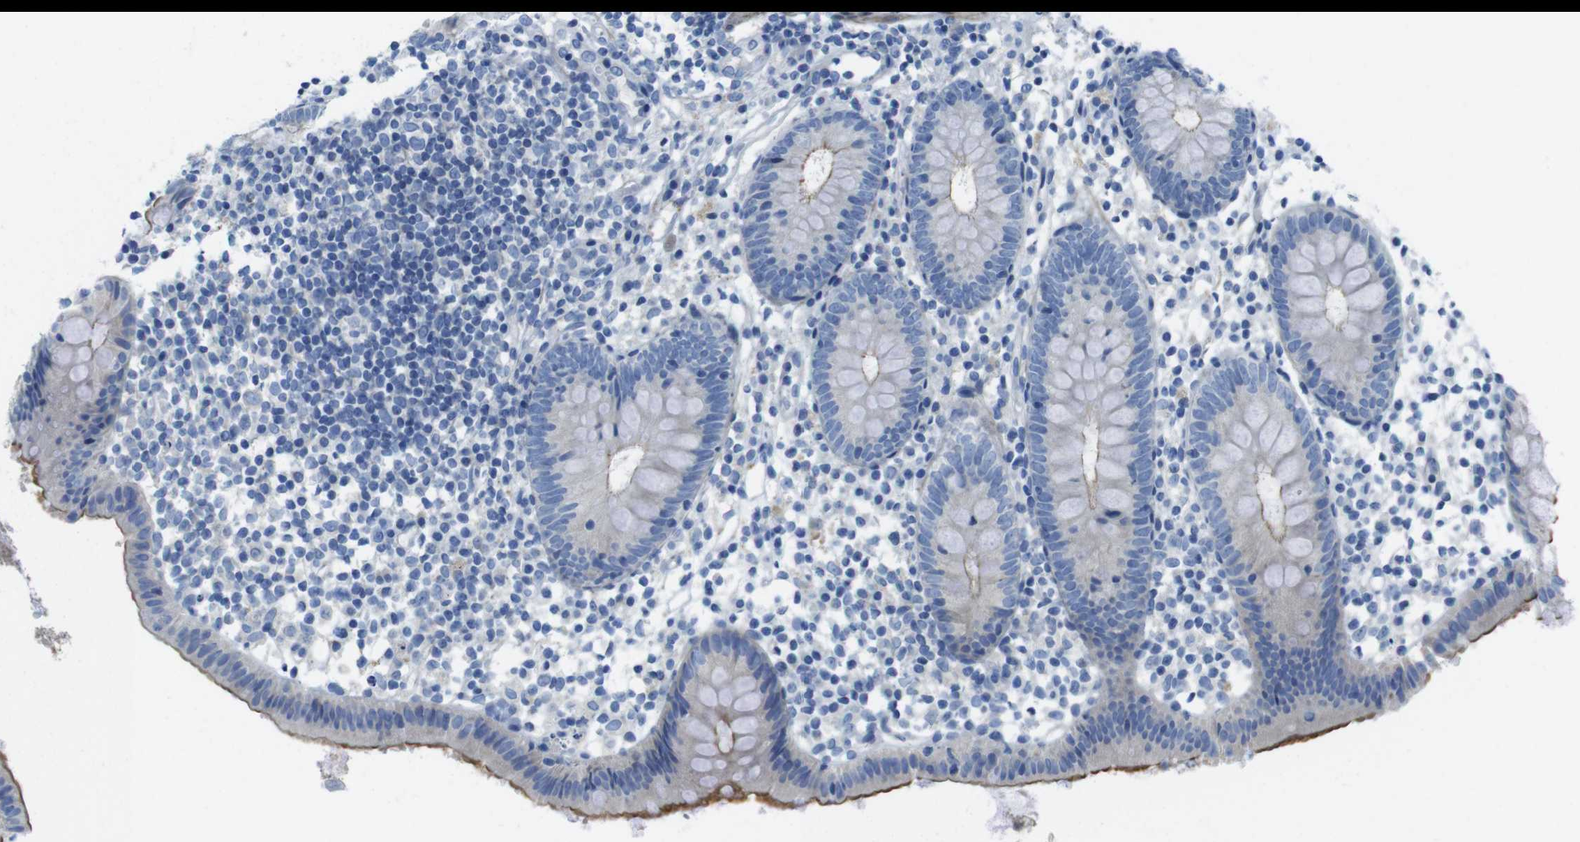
{"staining": {"intensity": "moderate", "quantity": "<25%", "location": "cytoplasmic/membranous"}, "tissue": "appendix", "cell_type": "Glandular cells", "image_type": "normal", "snomed": [{"axis": "morphology", "description": "Normal tissue, NOS"}, {"axis": "topography", "description": "Appendix"}], "caption": "A photomicrograph showing moderate cytoplasmic/membranous staining in approximately <25% of glandular cells in unremarkable appendix, as visualized by brown immunohistochemical staining.", "gene": "ASIC5", "patient": {"sex": "female", "age": 20}}